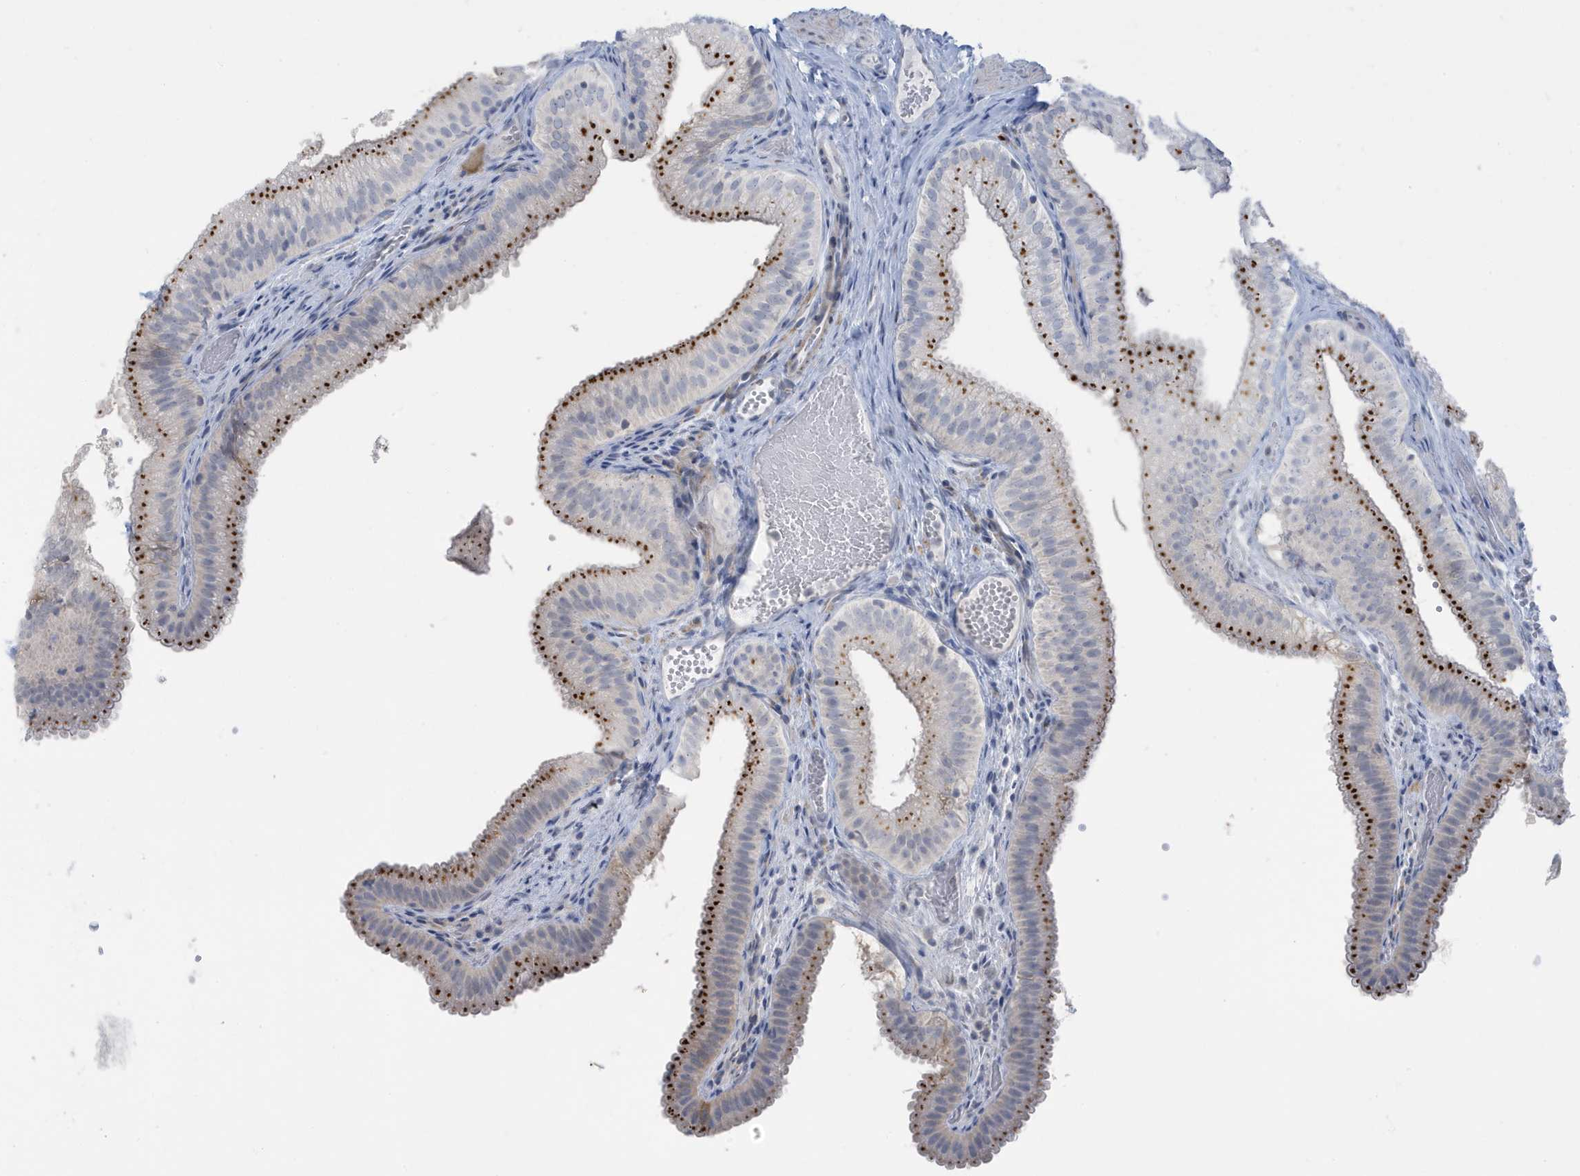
{"staining": {"intensity": "strong", "quantity": "<25%", "location": "cytoplasmic/membranous"}, "tissue": "gallbladder", "cell_type": "Glandular cells", "image_type": "normal", "snomed": [{"axis": "morphology", "description": "Normal tissue, NOS"}, {"axis": "topography", "description": "Gallbladder"}], "caption": "Gallbladder stained for a protein demonstrates strong cytoplasmic/membranous positivity in glandular cells.", "gene": "PERM1", "patient": {"sex": "female", "age": 30}}